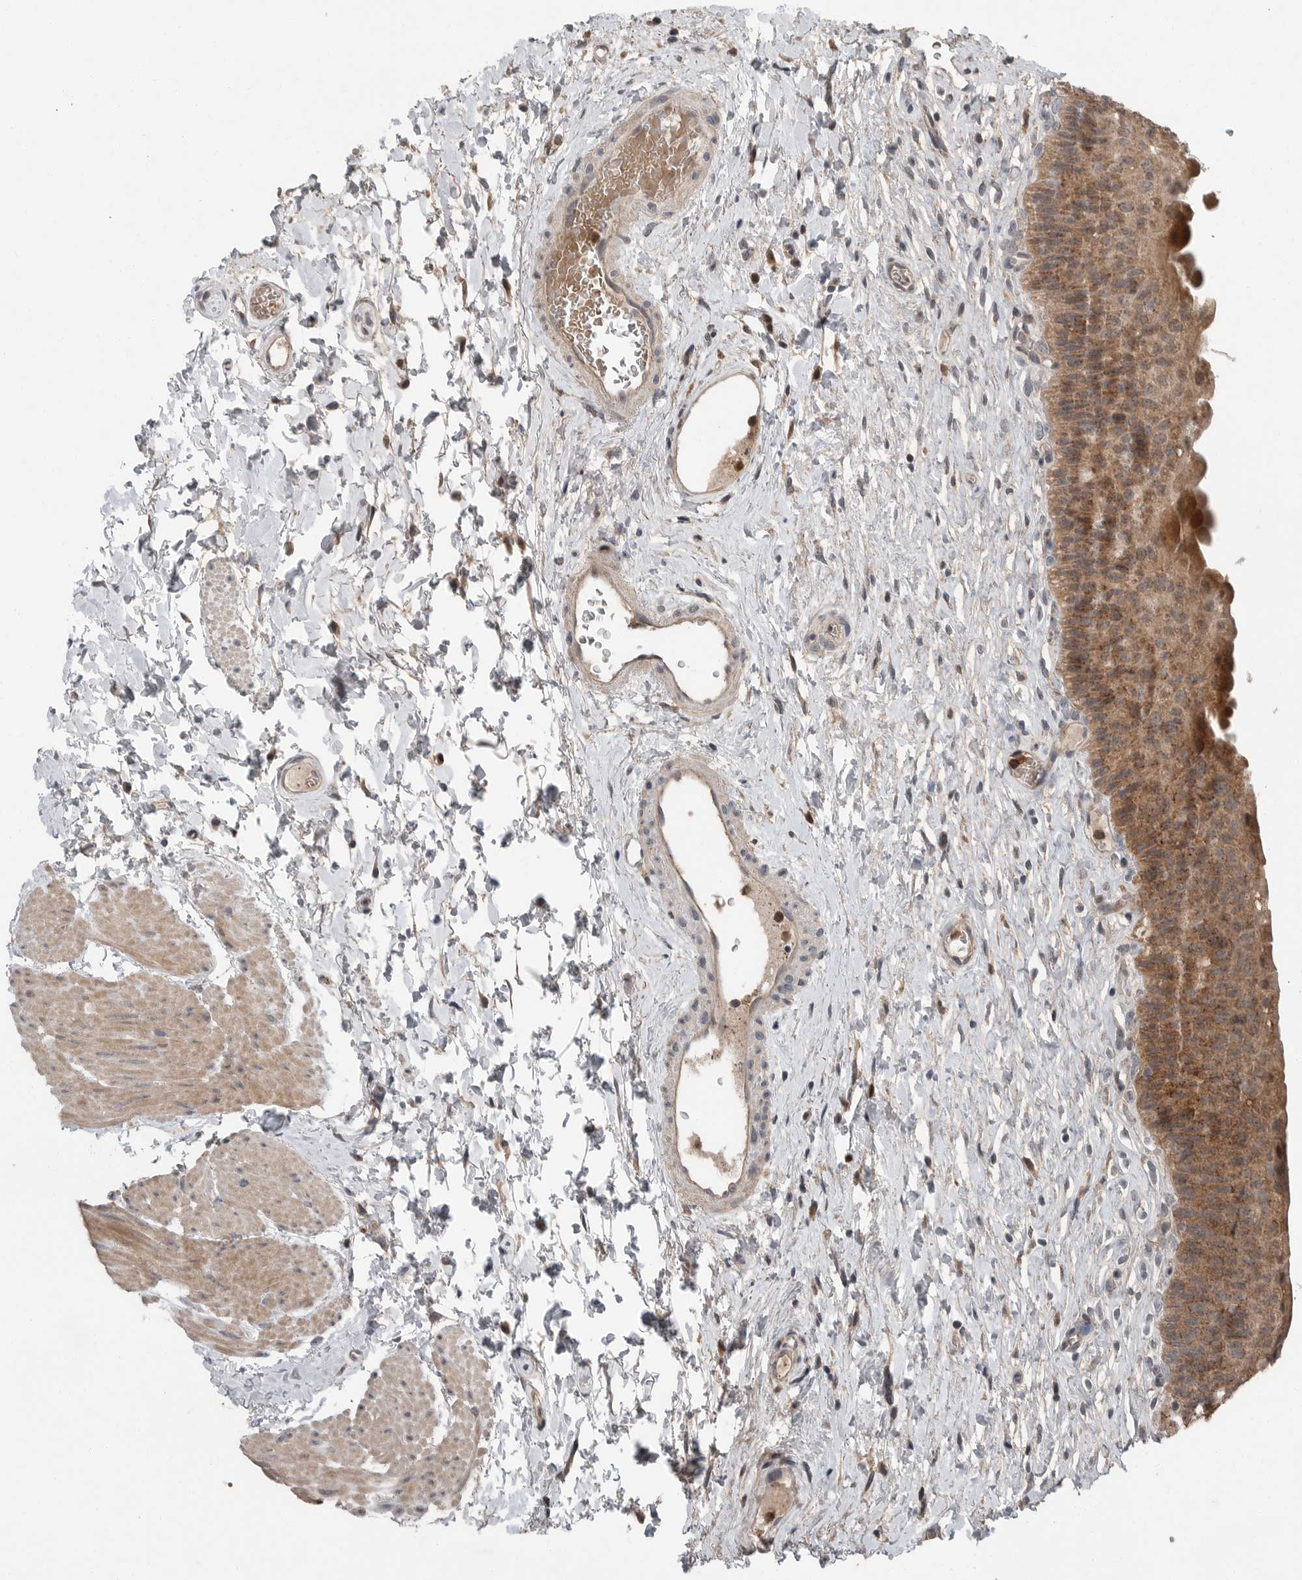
{"staining": {"intensity": "moderate", "quantity": ">75%", "location": "cytoplasmic/membranous"}, "tissue": "urinary bladder", "cell_type": "Urothelial cells", "image_type": "normal", "snomed": [{"axis": "morphology", "description": "Normal tissue, NOS"}, {"axis": "topography", "description": "Urinary bladder"}], "caption": "Moderate cytoplasmic/membranous positivity for a protein is appreciated in about >75% of urothelial cells of normal urinary bladder using IHC.", "gene": "SCP2", "patient": {"sex": "male", "age": 74}}